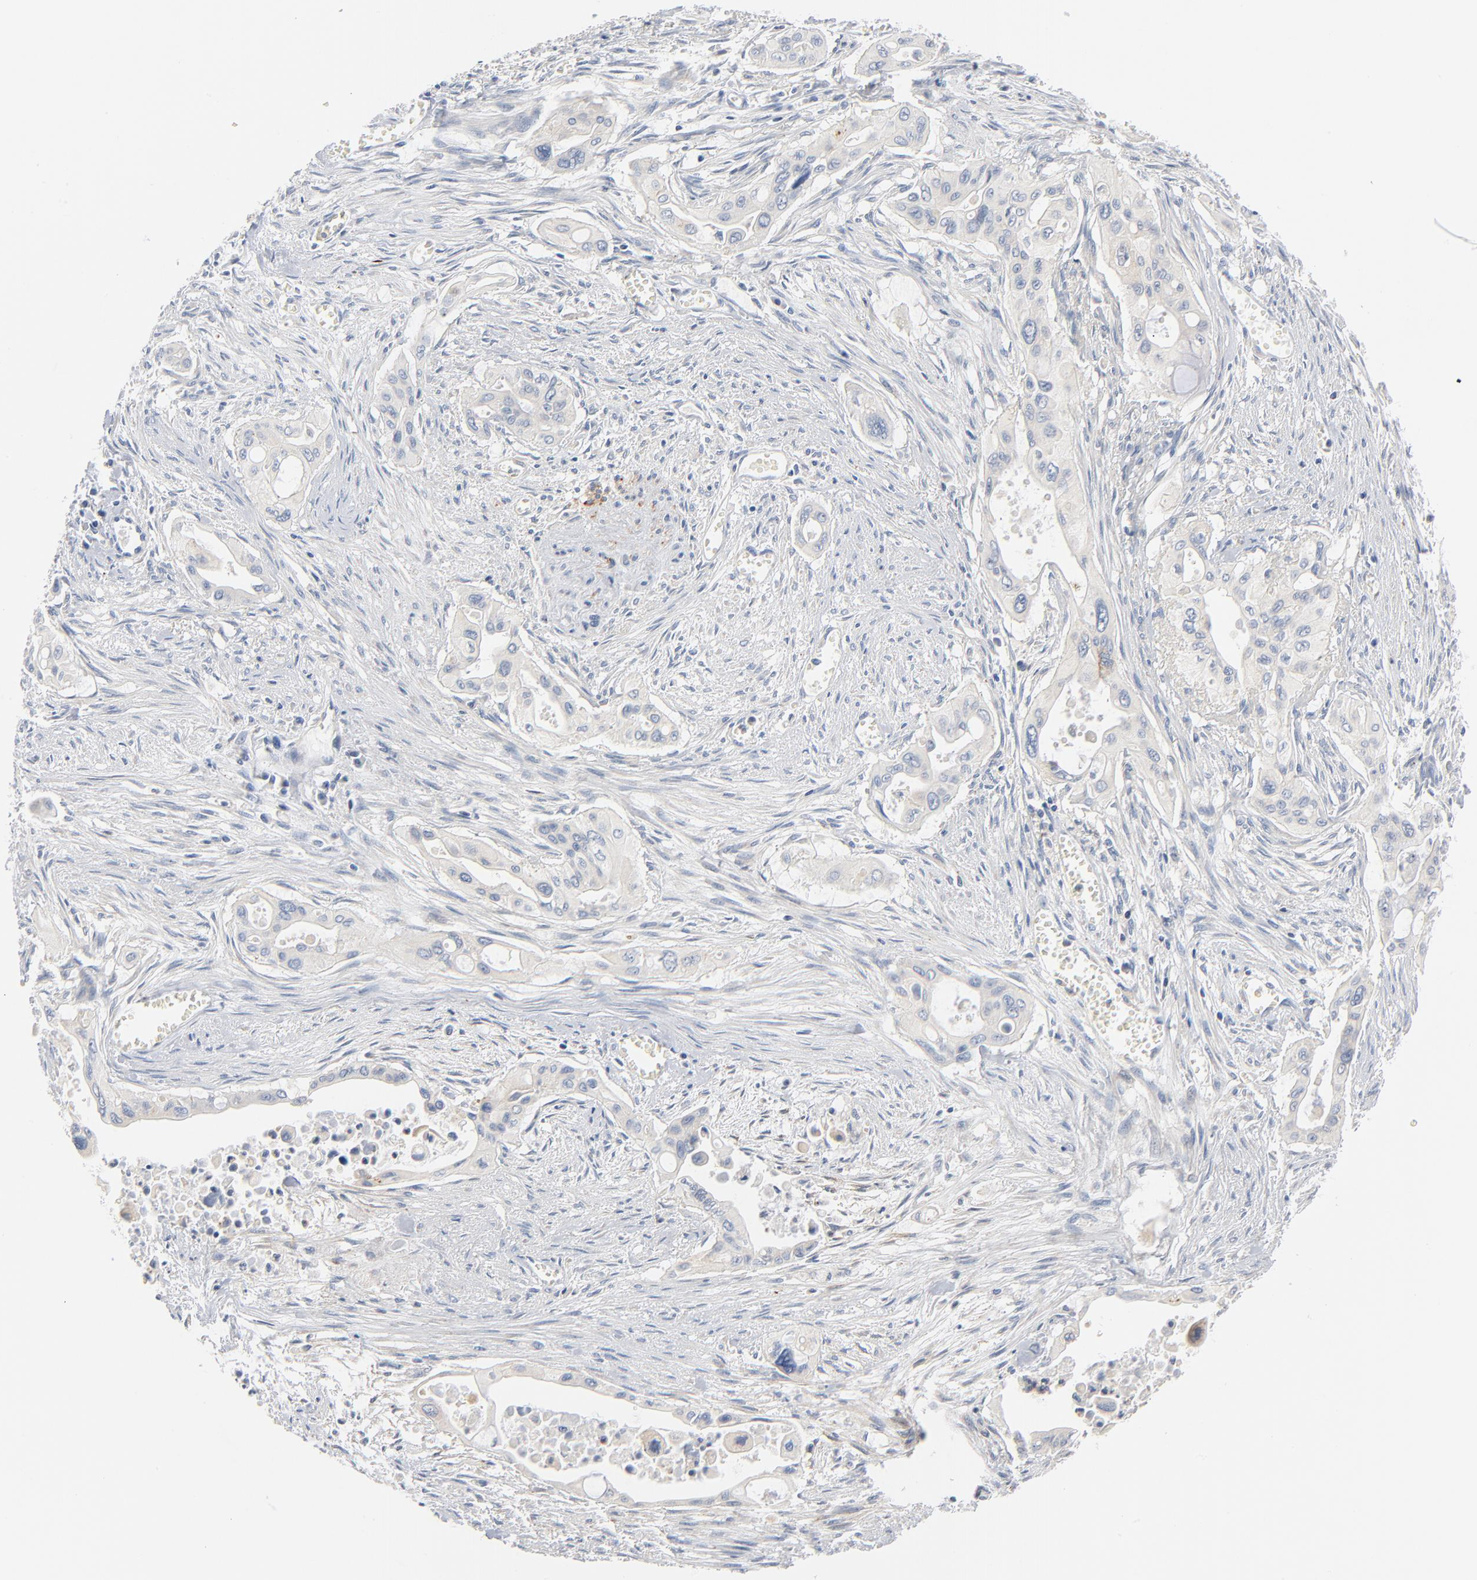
{"staining": {"intensity": "negative", "quantity": "none", "location": "none"}, "tissue": "pancreatic cancer", "cell_type": "Tumor cells", "image_type": "cancer", "snomed": [{"axis": "morphology", "description": "Adenocarcinoma, NOS"}, {"axis": "topography", "description": "Pancreas"}], "caption": "There is no significant staining in tumor cells of pancreatic cancer (adenocarcinoma).", "gene": "IFT43", "patient": {"sex": "male", "age": 77}}